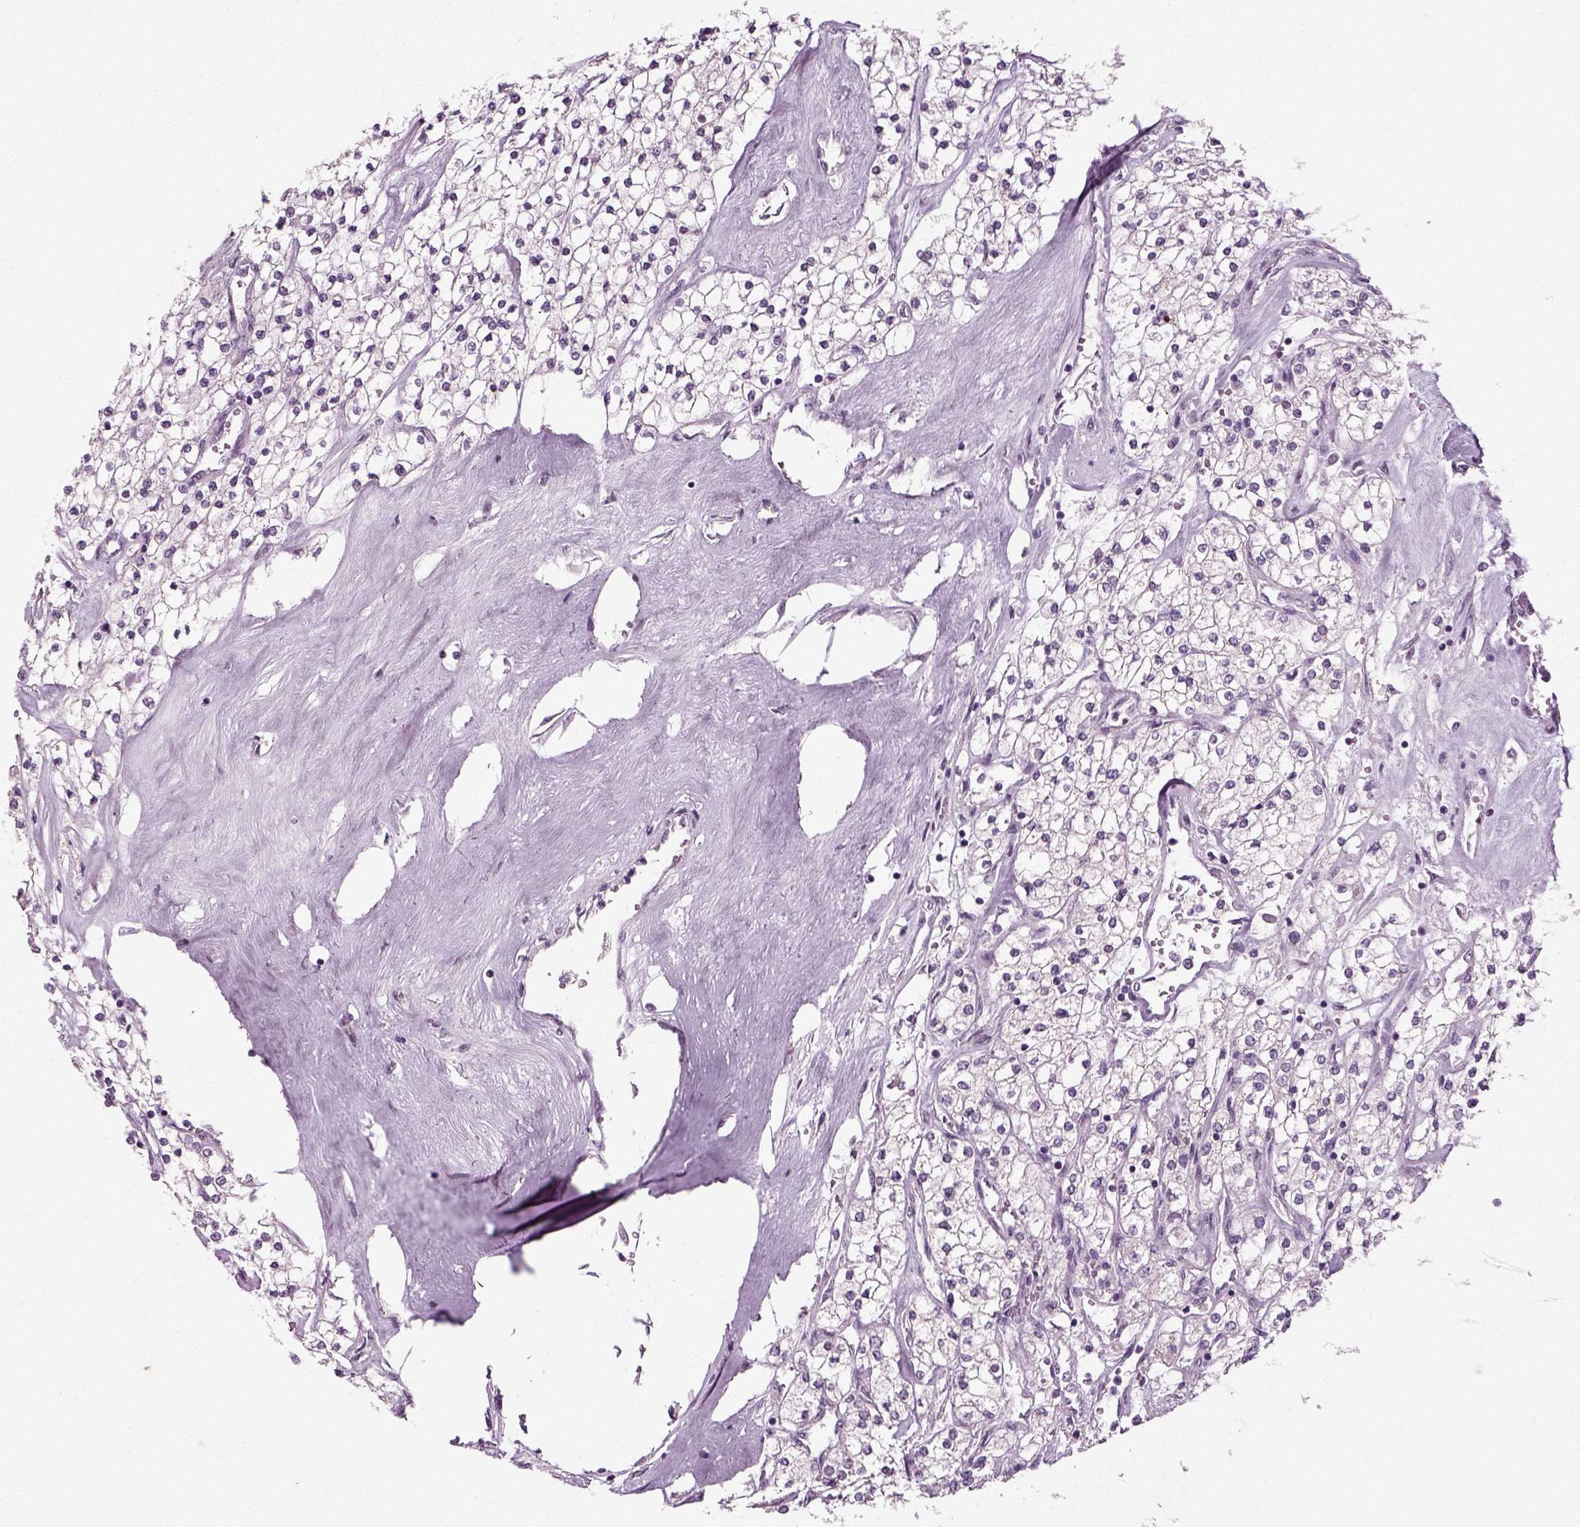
{"staining": {"intensity": "negative", "quantity": "none", "location": "none"}, "tissue": "renal cancer", "cell_type": "Tumor cells", "image_type": "cancer", "snomed": [{"axis": "morphology", "description": "Adenocarcinoma, NOS"}, {"axis": "topography", "description": "Kidney"}], "caption": "This is an IHC micrograph of adenocarcinoma (renal). There is no expression in tumor cells.", "gene": "SYNGAP1", "patient": {"sex": "male", "age": 80}}